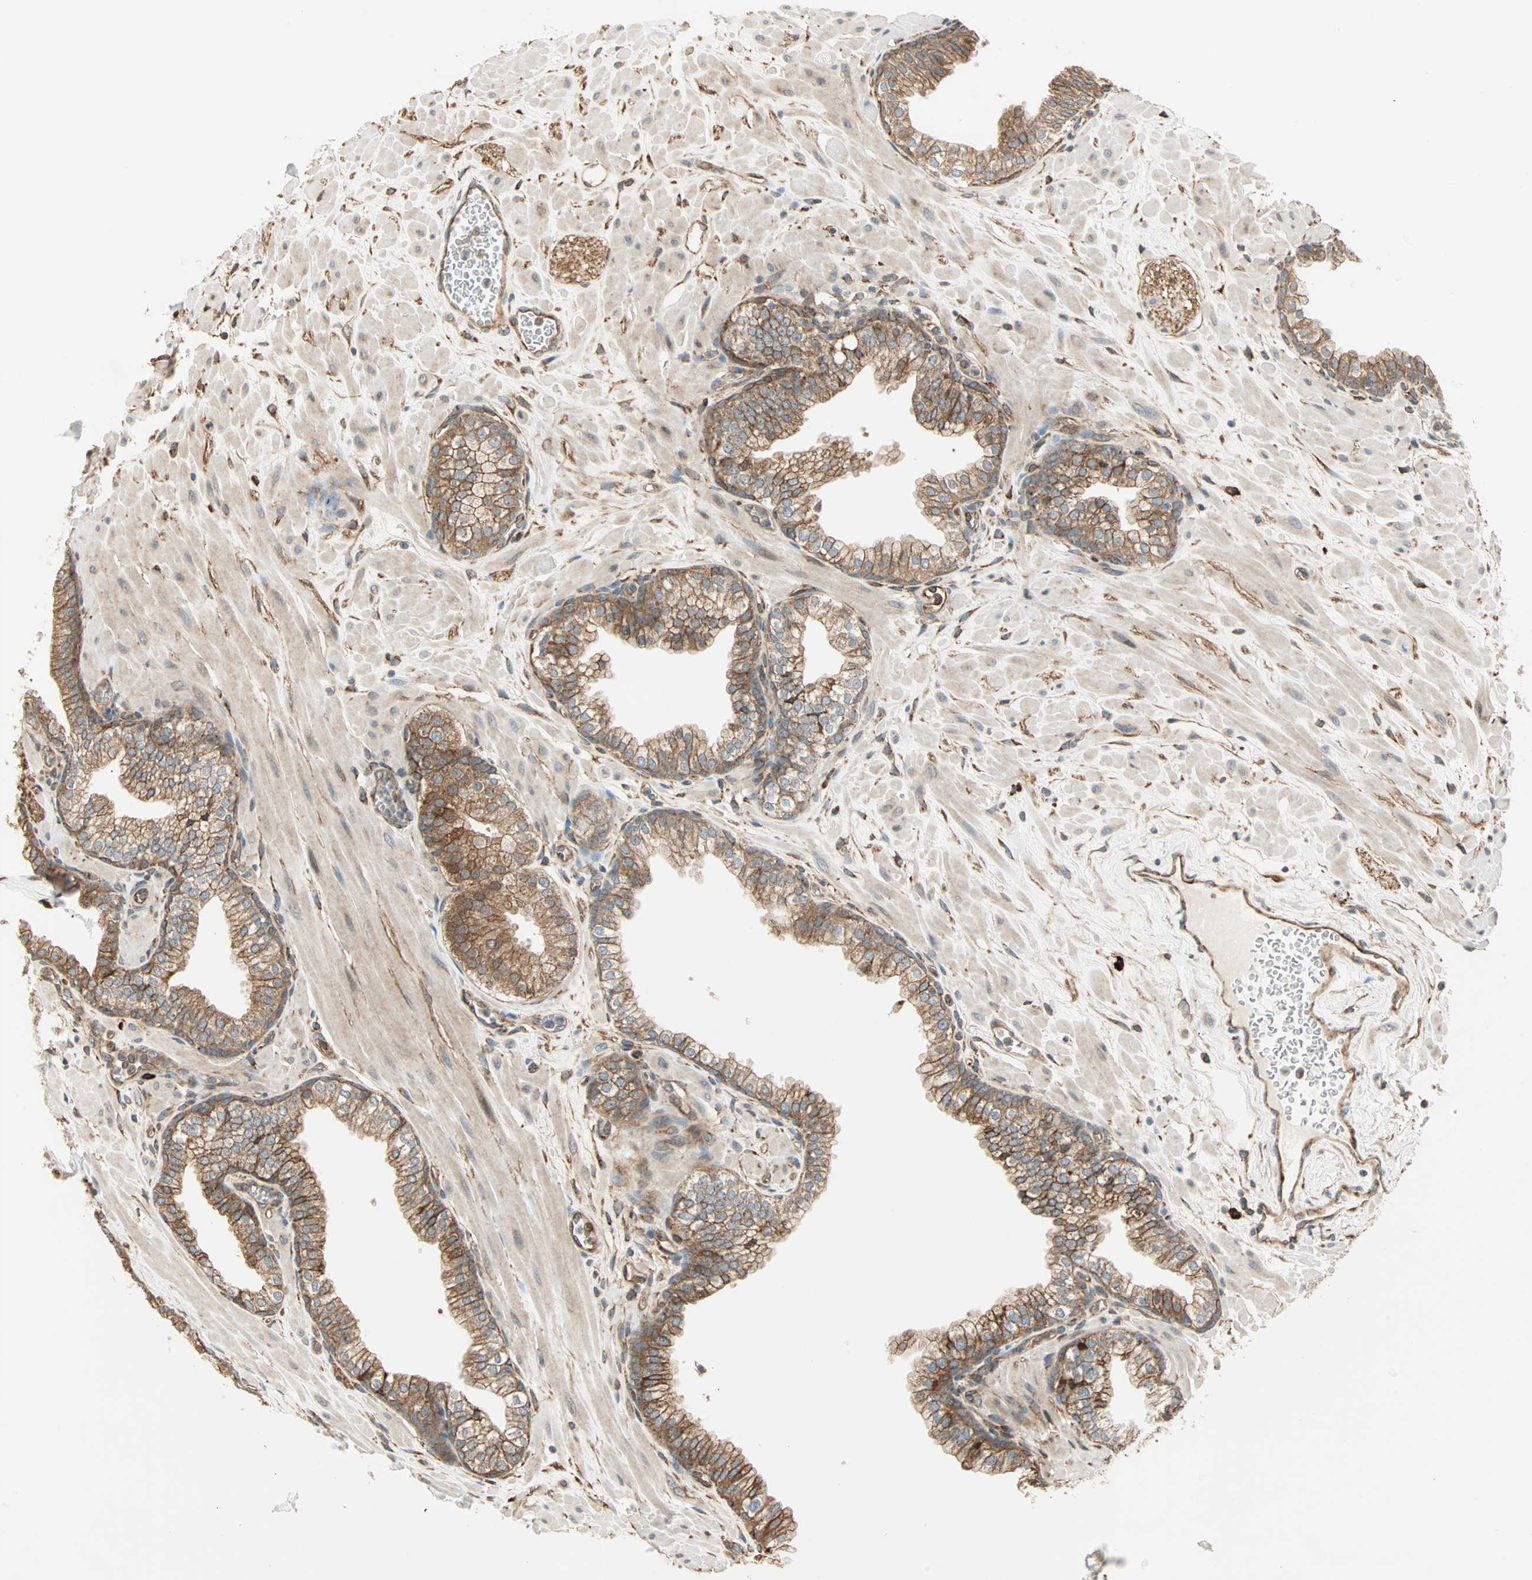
{"staining": {"intensity": "moderate", "quantity": ">75%", "location": "cytoplasmic/membranous"}, "tissue": "prostate", "cell_type": "Glandular cells", "image_type": "normal", "snomed": [{"axis": "morphology", "description": "Normal tissue, NOS"}, {"axis": "topography", "description": "Prostate"}], "caption": "IHC image of benign prostate stained for a protein (brown), which reveals medium levels of moderate cytoplasmic/membranous positivity in about >75% of glandular cells.", "gene": "P4HA1", "patient": {"sex": "male", "age": 60}}